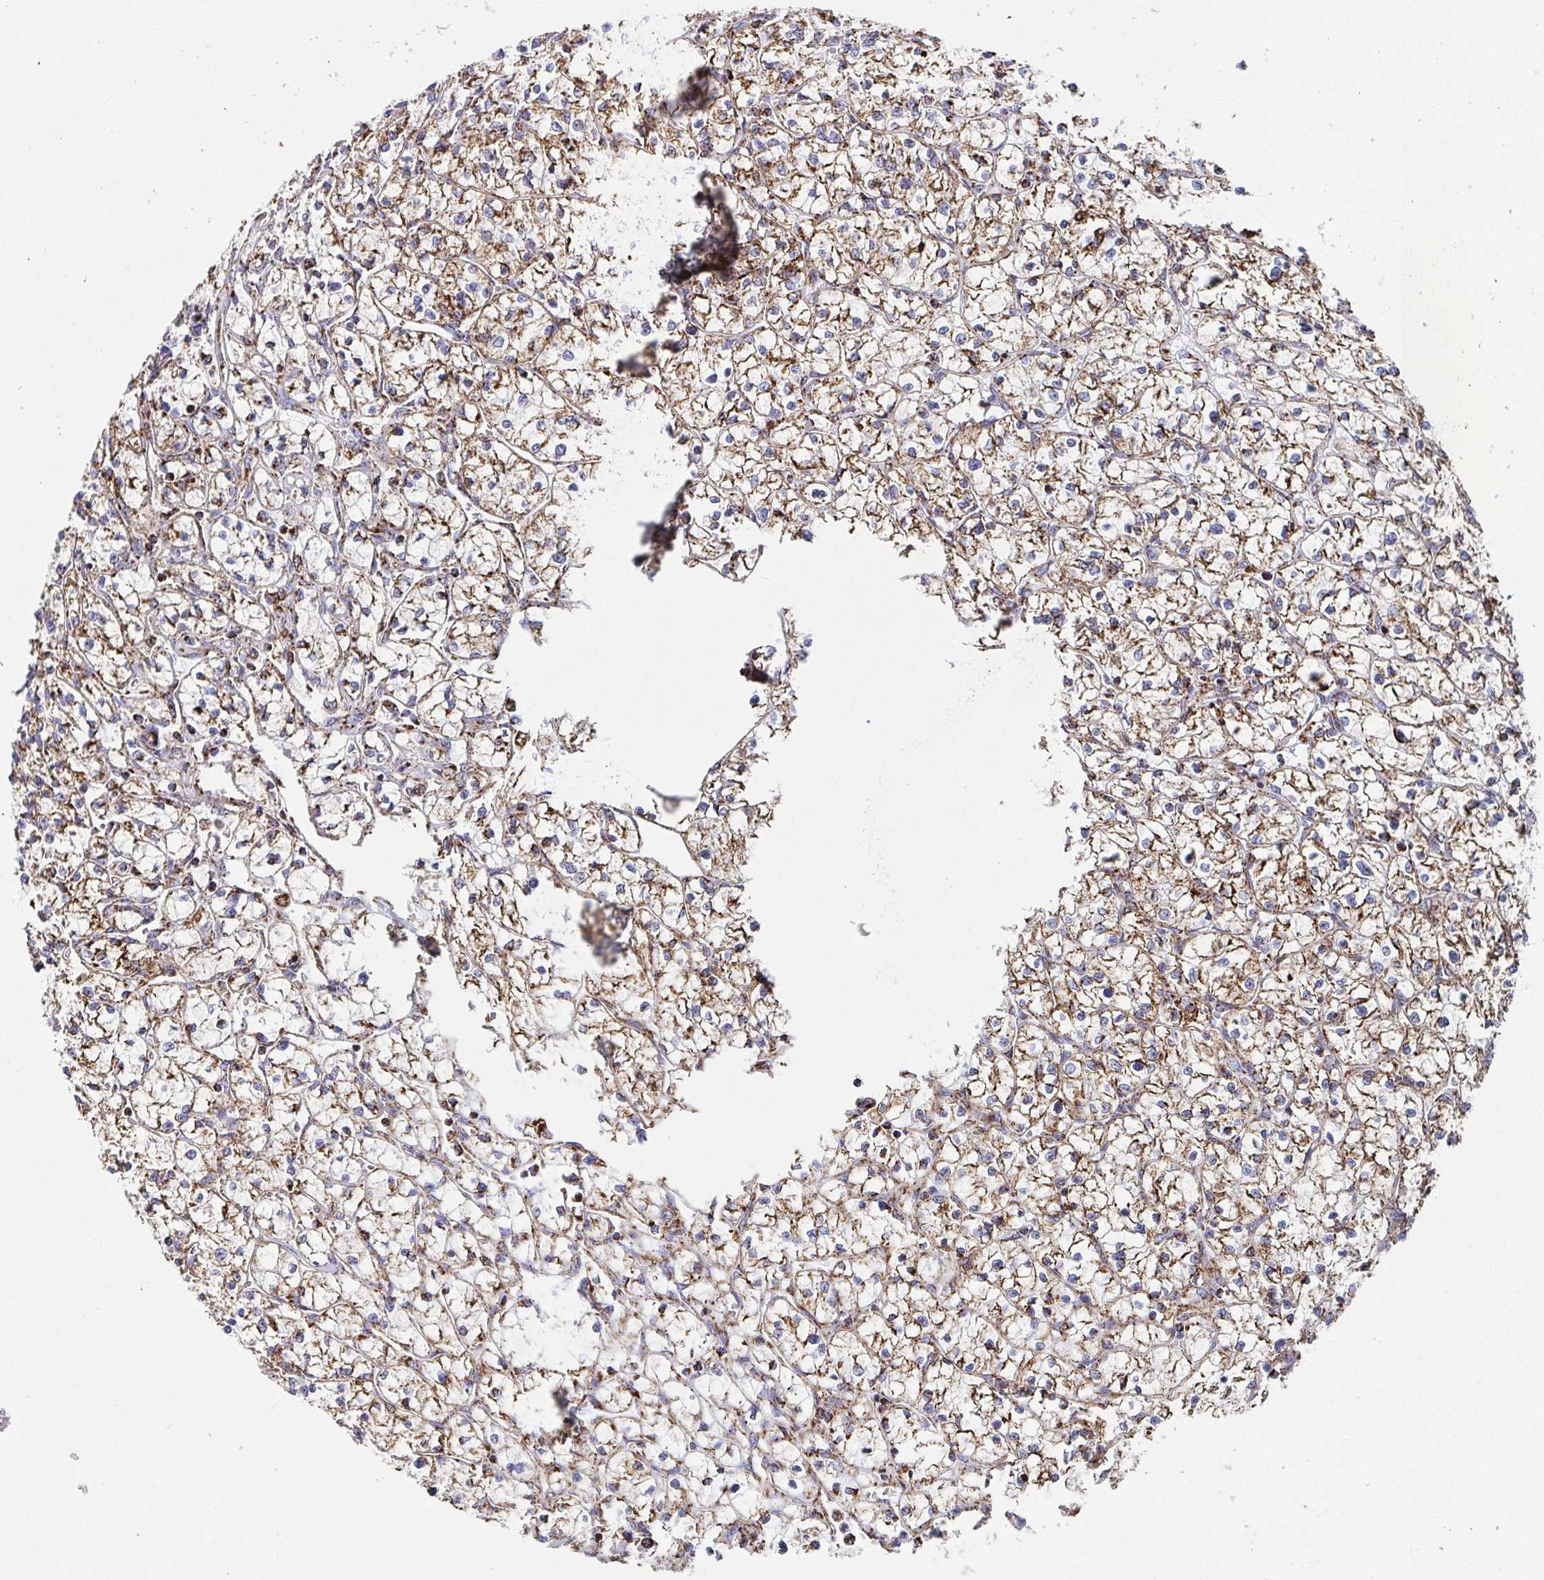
{"staining": {"intensity": "moderate", "quantity": ">75%", "location": "cytoplasmic/membranous"}, "tissue": "renal cancer", "cell_type": "Tumor cells", "image_type": "cancer", "snomed": [{"axis": "morphology", "description": "Adenocarcinoma, NOS"}, {"axis": "topography", "description": "Kidney"}], "caption": "A brown stain labels moderate cytoplasmic/membranous staining of a protein in human renal cancer (adenocarcinoma) tumor cells.", "gene": "ATP5MJ", "patient": {"sex": "female", "age": 64}}